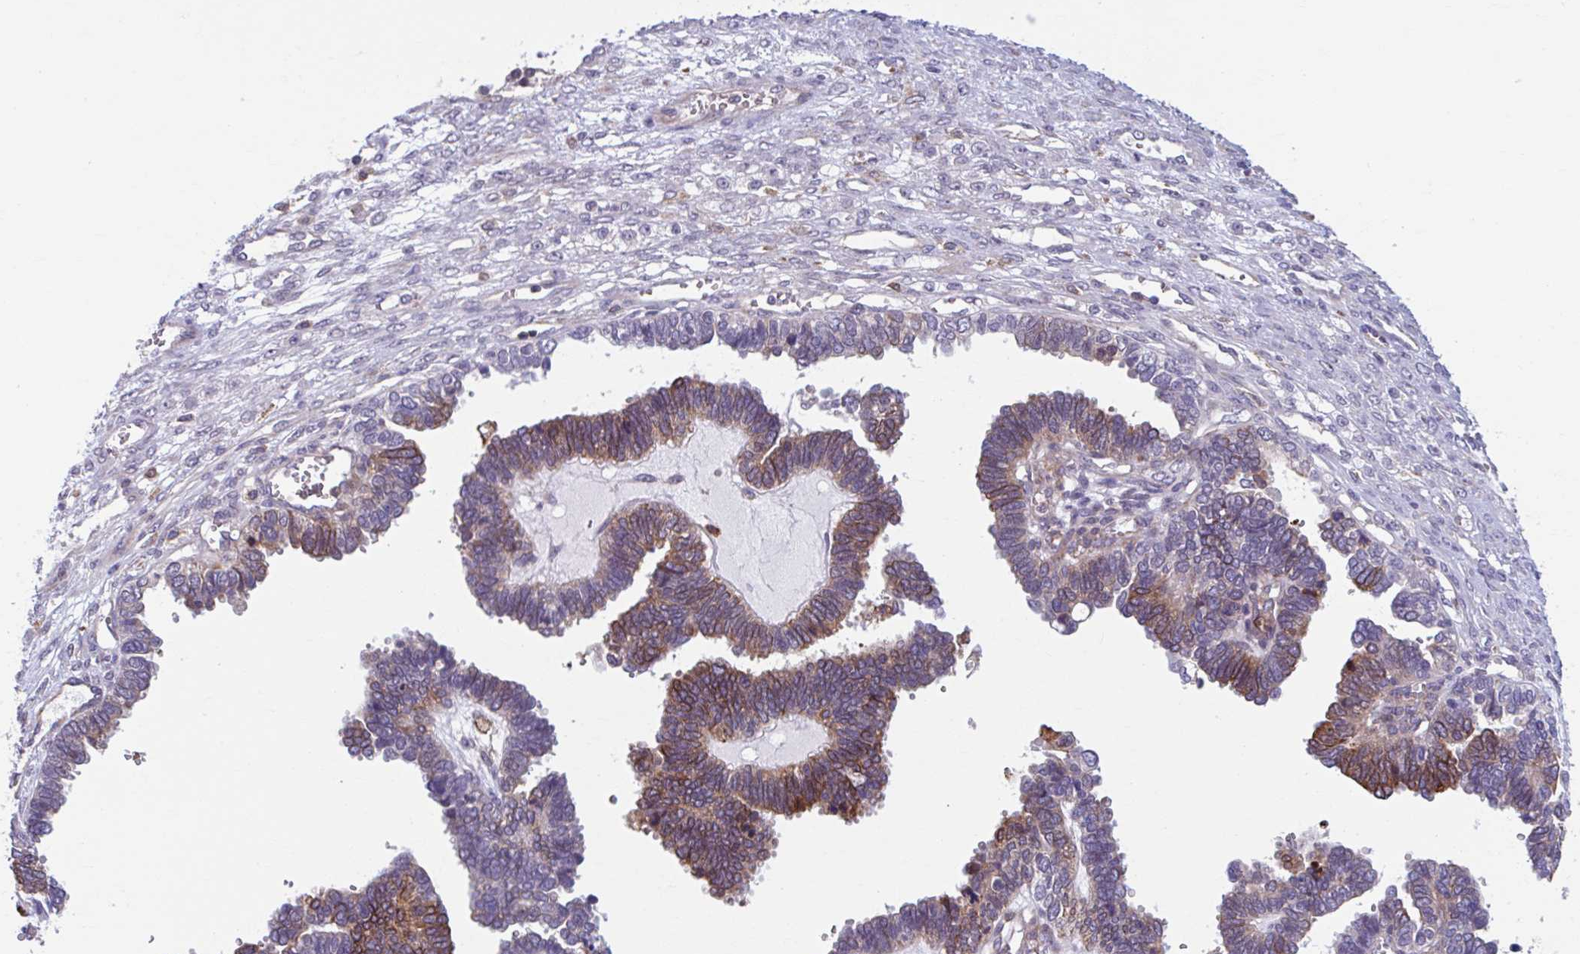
{"staining": {"intensity": "moderate", "quantity": "25%-75%", "location": "cytoplasmic/membranous"}, "tissue": "ovarian cancer", "cell_type": "Tumor cells", "image_type": "cancer", "snomed": [{"axis": "morphology", "description": "Cystadenocarcinoma, serous, NOS"}, {"axis": "topography", "description": "Ovary"}], "caption": "Immunohistochemical staining of human ovarian cancer displays moderate cytoplasmic/membranous protein positivity in about 25%-75% of tumor cells.", "gene": "ADAT3", "patient": {"sex": "female", "age": 51}}